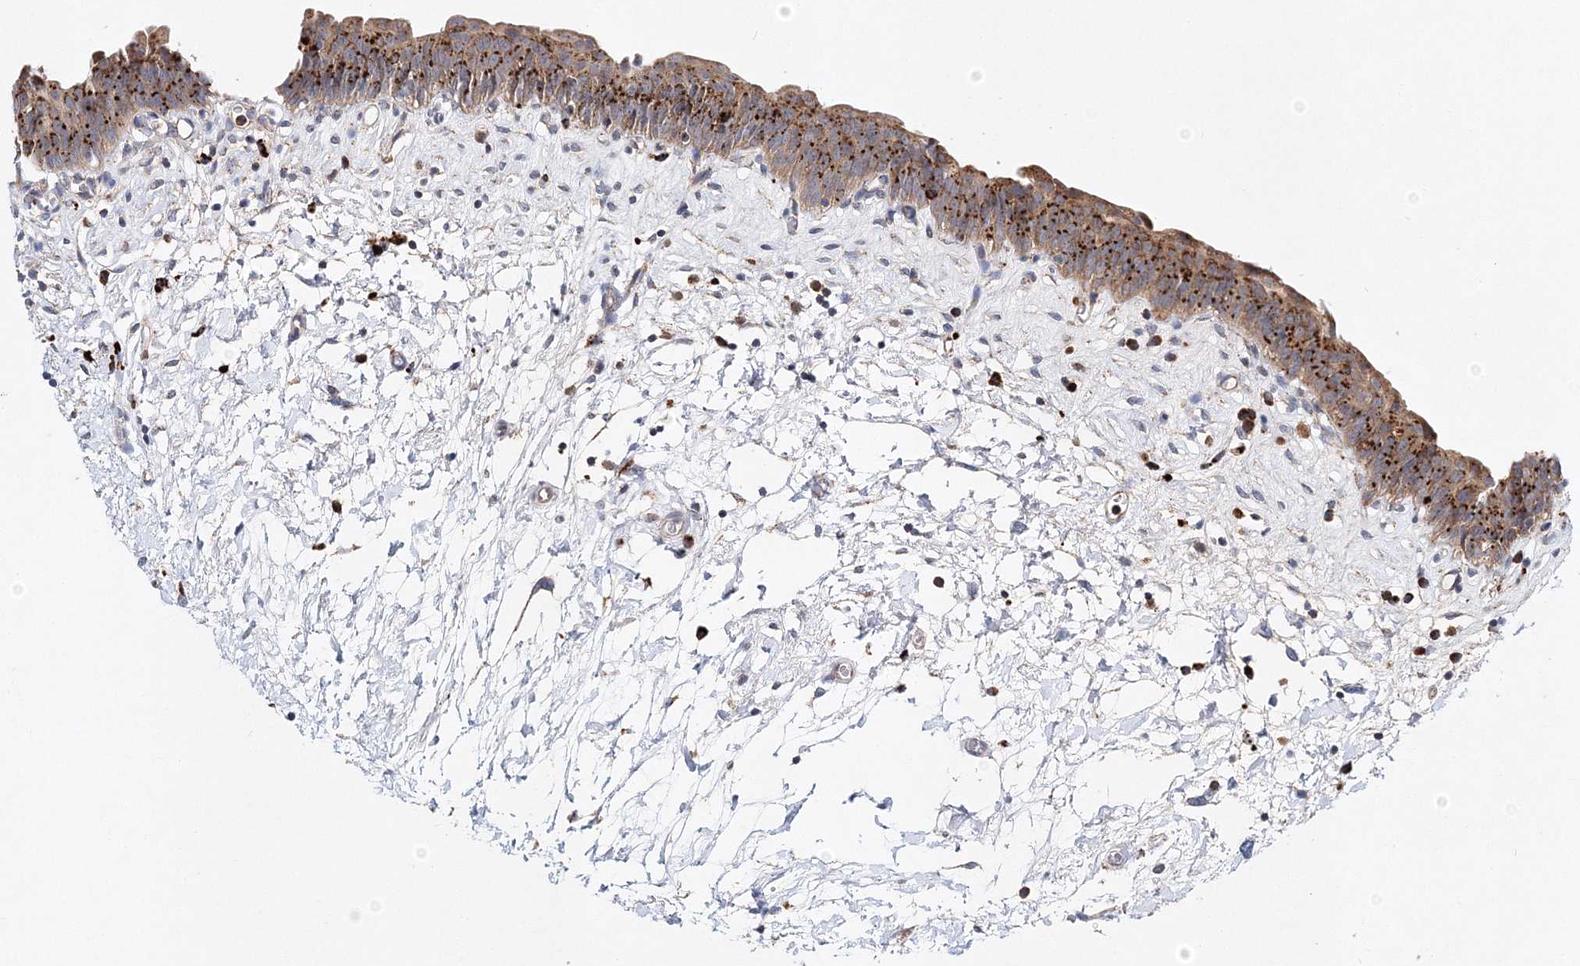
{"staining": {"intensity": "strong", "quantity": "25%-75%", "location": "cytoplasmic/membranous"}, "tissue": "urinary bladder", "cell_type": "Urothelial cells", "image_type": "normal", "snomed": [{"axis": "morphology", "description": "Normal tissue, NOS"}, {"axis": "topography", "description": "Urinary bladder"}], "caption": "Immunohistochemical staining of benign human urinary bladder exhibits strong cytoplasmic/membranous protein staining in about 25%-75% of urothelial cells. Nuclei are stained in blue.", "gene": "C3orf38", "patient": {"sex": "male", "age": 83}}